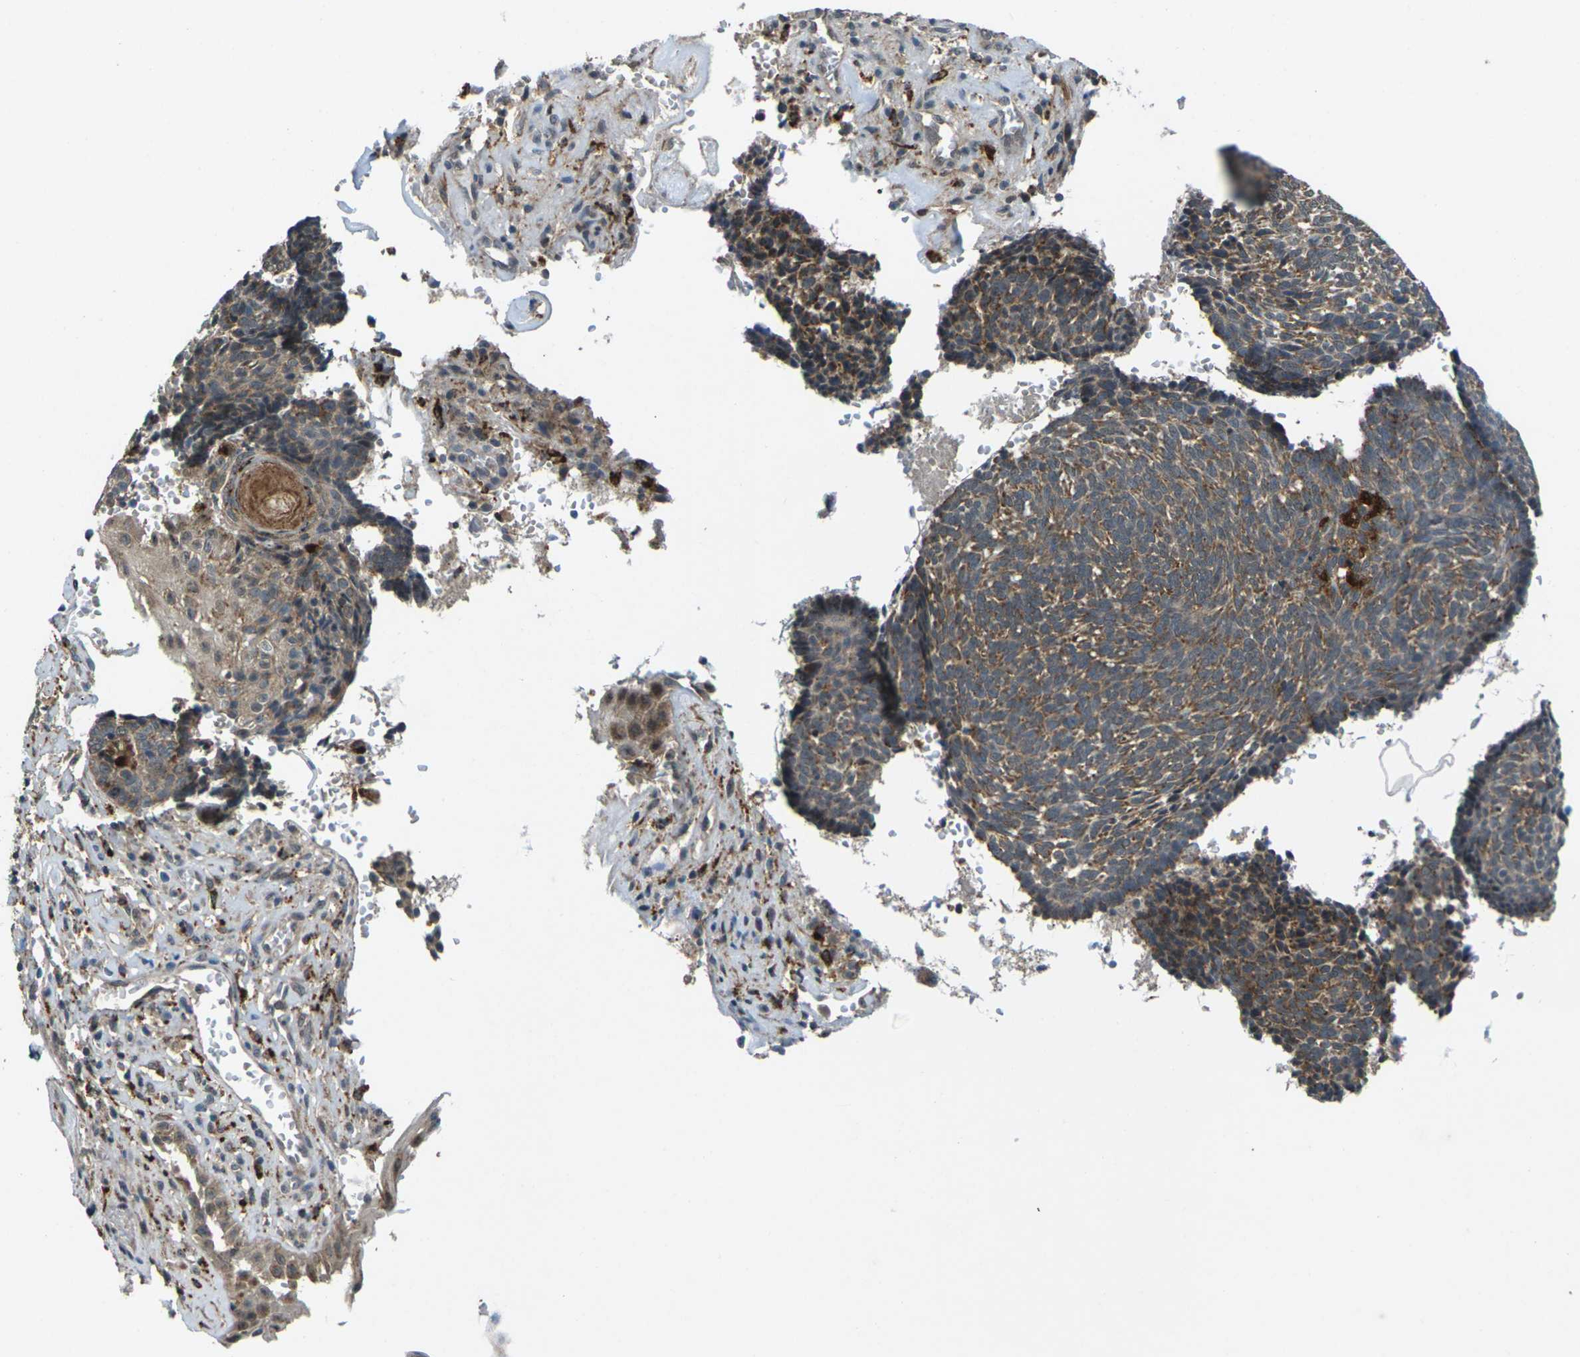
{"staining": {"intensity": "moderate", "quantity": ">75%", "location": "cytoplasmic/membranous"}, "tissue": "skin cancer", "cell_type": "Tumor cells", "image_type": "cancer", "snomed": [{"axis": "morphology", "description": "Basal cell carcinoma"}, {"axis": "topography", "description": "Skin"}], "caption": "Moderate cytoplasmic/membranous protein staining is identified in approximately >75% of tumor cells in skin cancer.", "gene": "SLC31A2", "patient": {"sex": "male", "age": 84}}